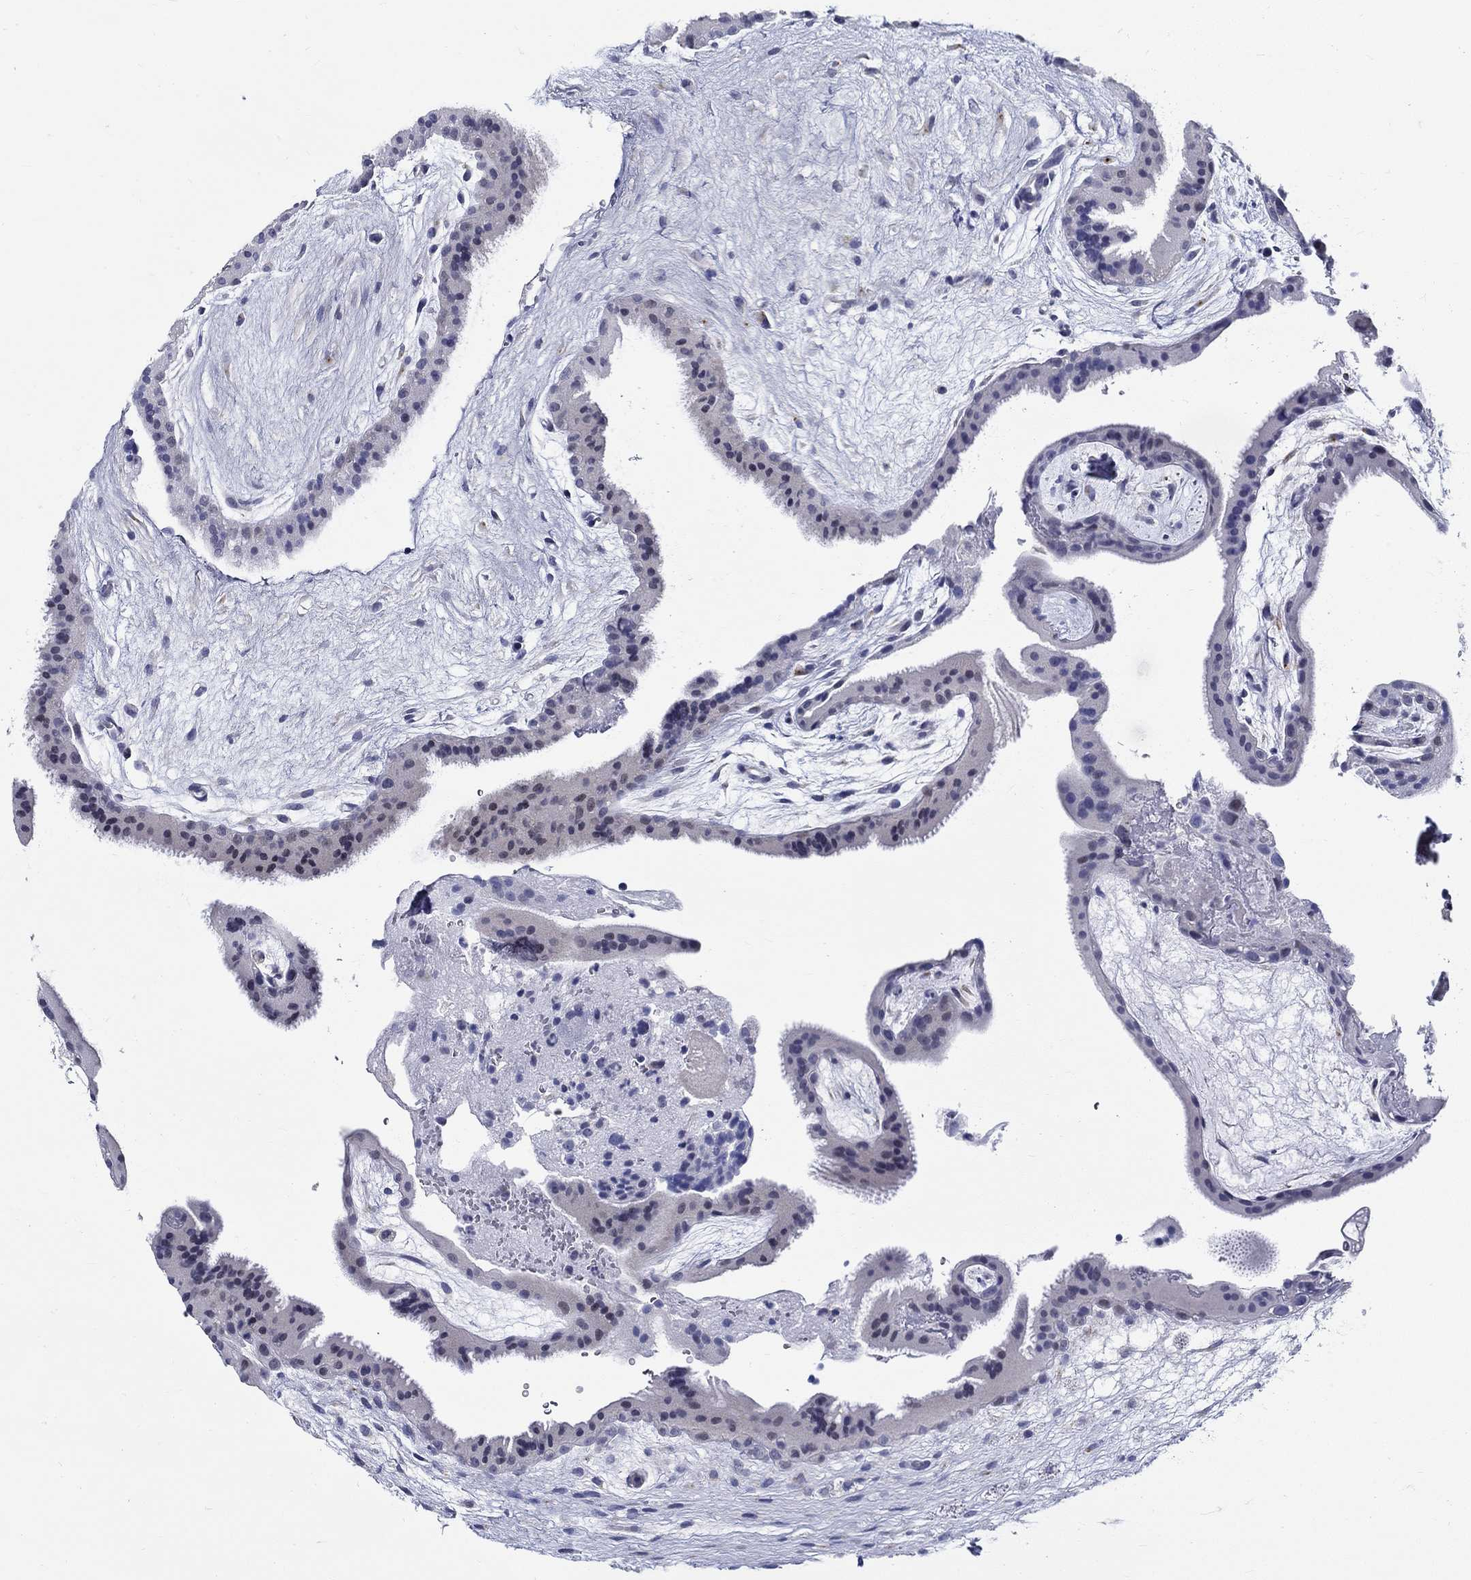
{"staining": {"intensity": "negative", "quantity": "none", "location": "none"}, "tissue": "placenta", "cell_type": "Decidual cells", "image_type": "normal", "snomed": [{"axis": "morphology", "description": "Normal tissue, NOS"}, {"axis": "topography", "description": "Placenta"}], "caption": "IHC of unremarkable human placenta shows no staining in decidual cells. Brightfield microscopy of immunohistochemistry stained with DAB (3,3'-diaminobenzidine) (brown) and hematoxylin (blue), captured at high magnification.", "gene": "CRYGS", "patient": {"sex": "female", "age": 19}}